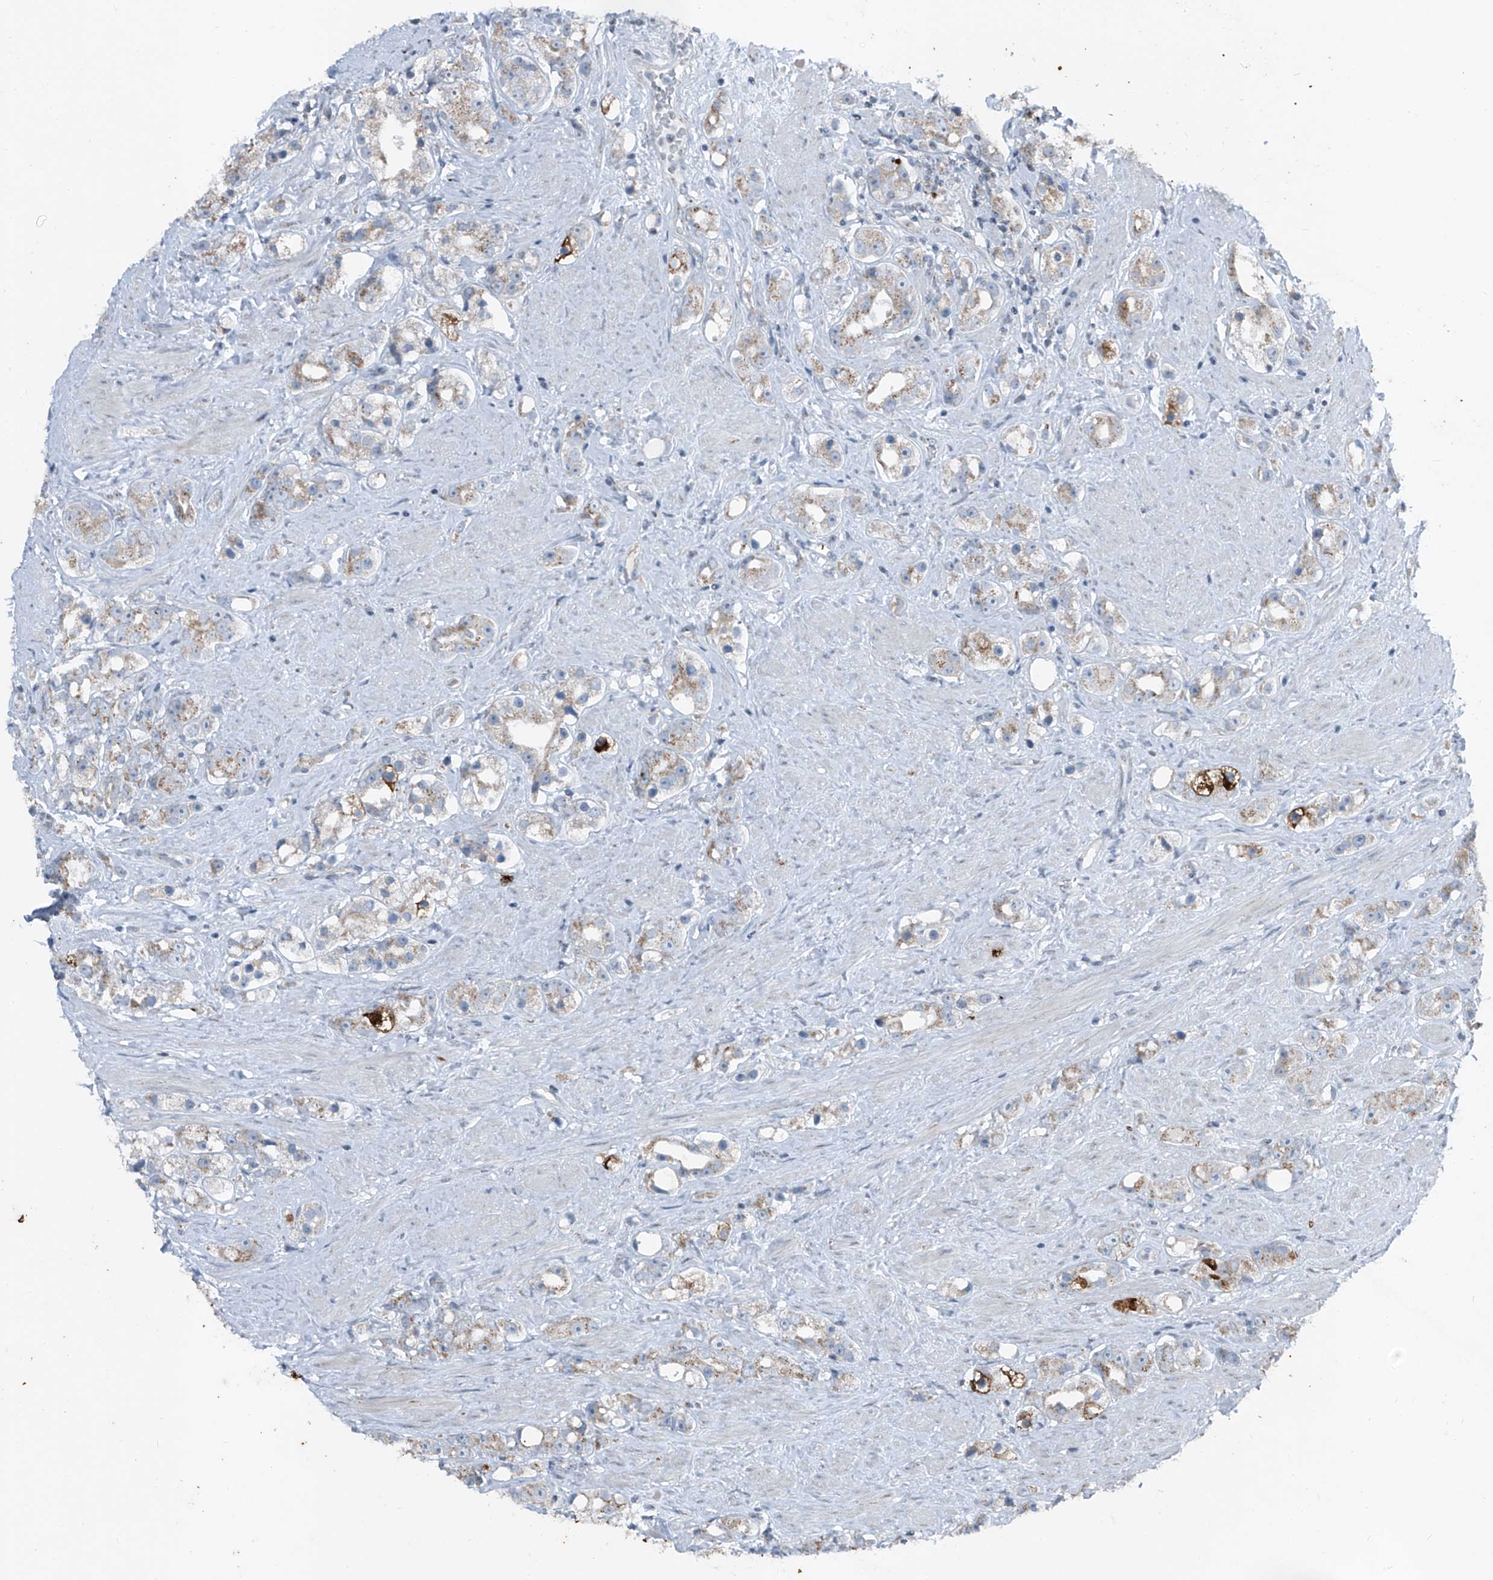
{"staining": {"intensity": "weak", "quantity": ">75%", "location": "cytoplasmic/membranous"}, "tissue": "prostate cancer", "cell_type": "Tumor cells", "image_type": "cancer", "snomed": [{"axis": "morphology", "description": "Adenocarcinoma, NOS"}, {"axis": "topography", "description": "Prostate"}], "caption": "This is a photomicrograph of IHC staining of prostate cancer, which shows weak expression in the cytoplasmic/membranous of tumor cells.", "gene": "DYRK1B", "patient": {"sex": "male", "age": 79}}